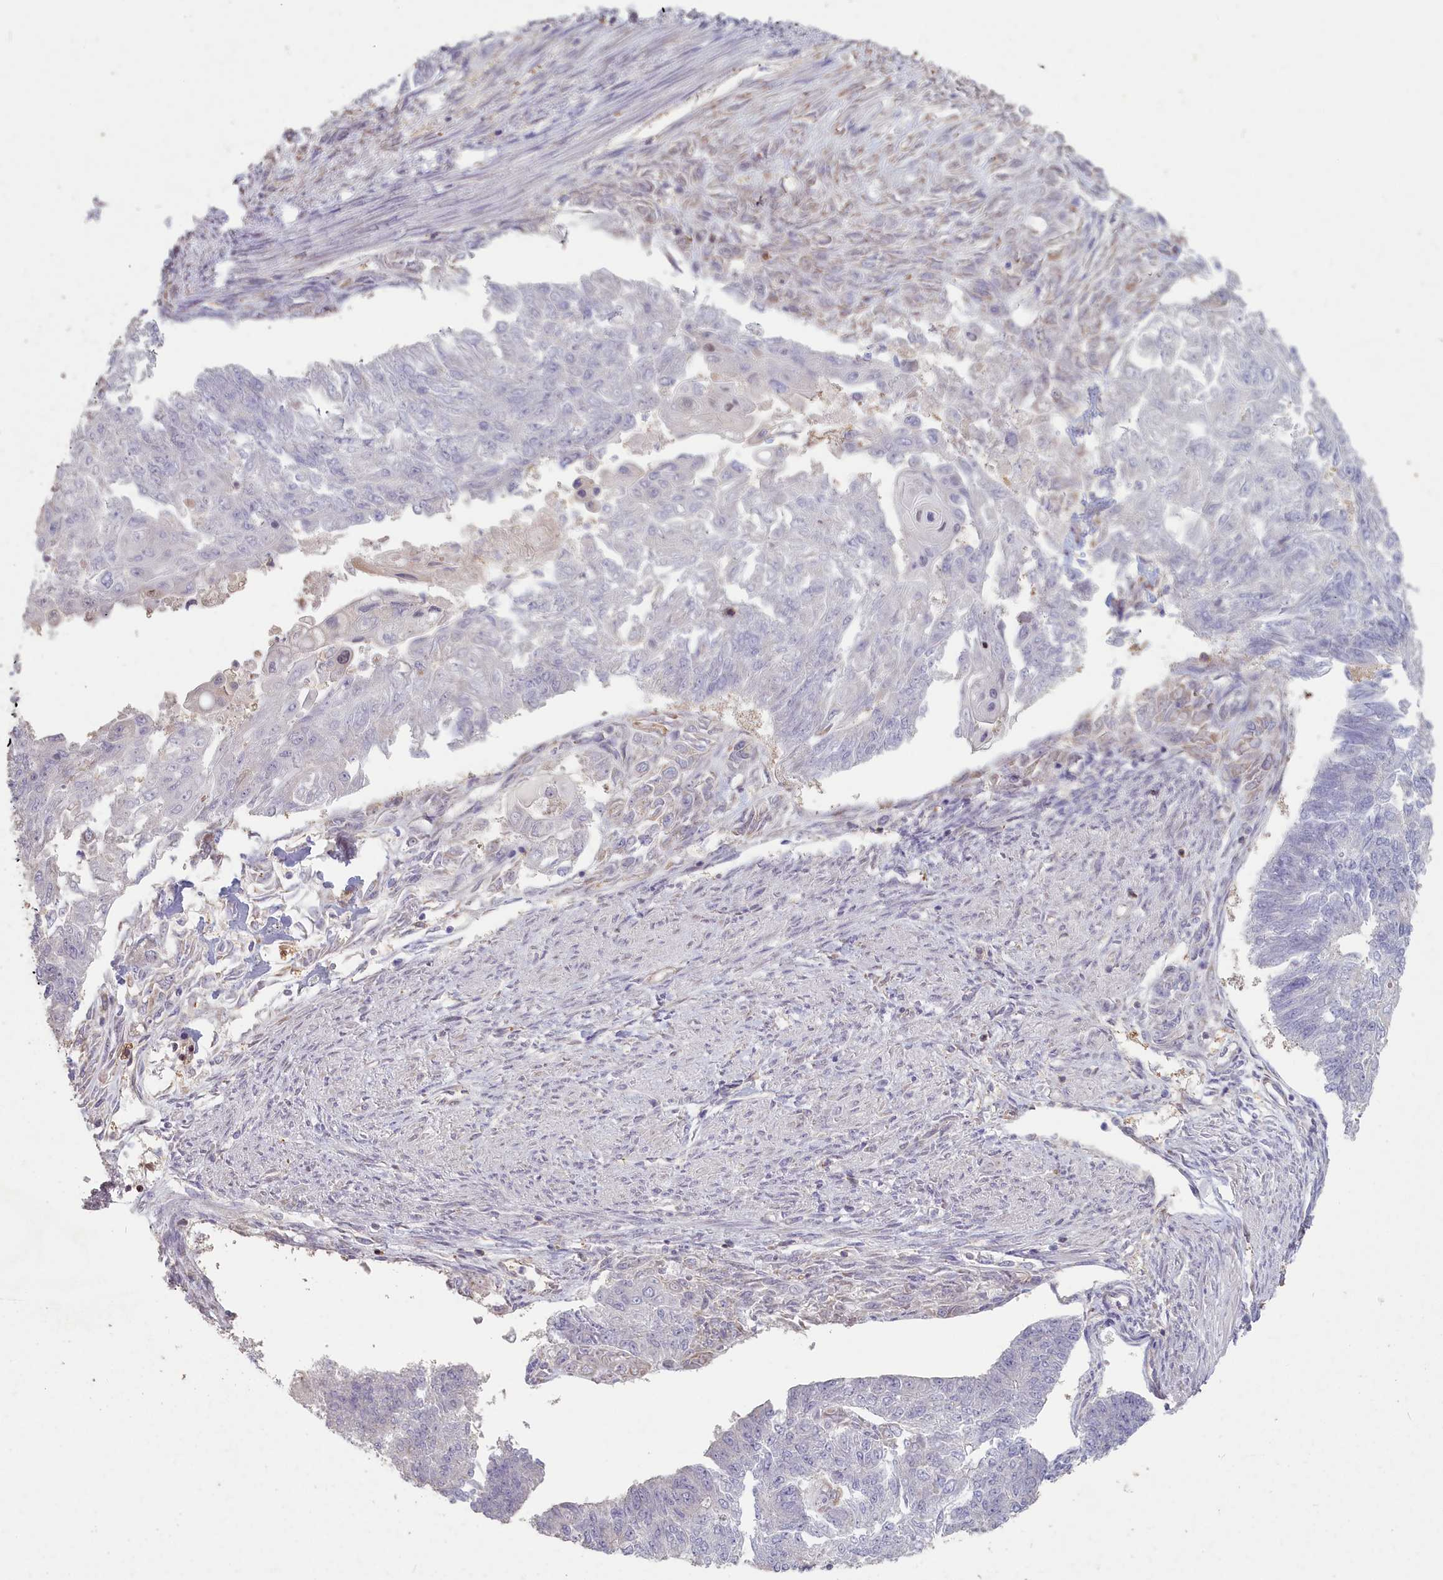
{"staining": {"intensity": "negative", "quantity": "none", "location": "none"}, "tissue": "endometrial cancer", "cell_type": "Tumor cells", "image_type": "cancer", "snomed": [{"axis": "morphology", "description": "Adenocarcinoma, NOS"}, {"axis": "topography", "description": "Endometrium"}], "caption": "The micrograph displays no staining of tumor cells in endometrial adenocarcinoma.", "gene": "MADD", "patient": {"sex": "female", "age": 32}}